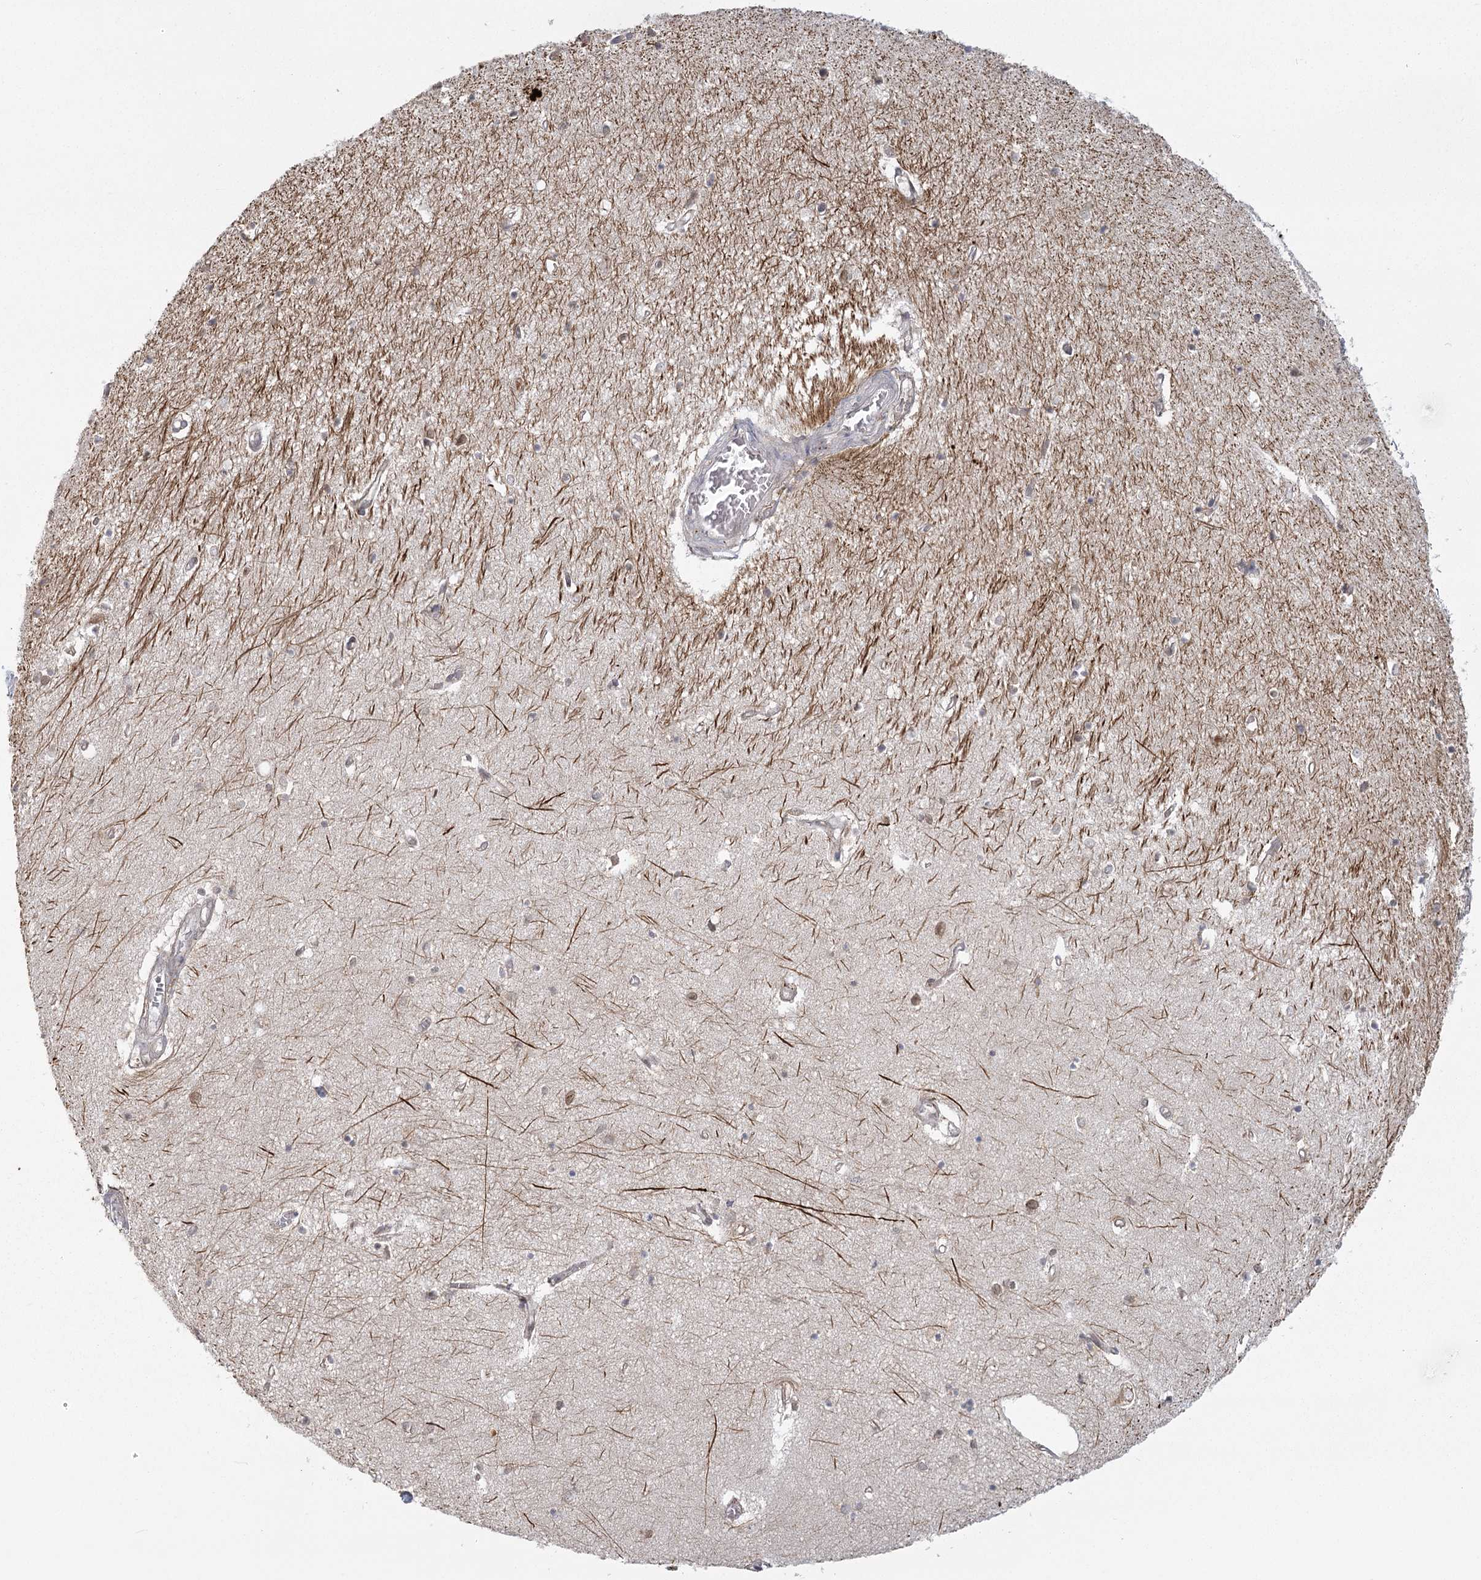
{"staining": {"intensity": "weak", "quantity": "<25%", "location": "cytoplasmic/membranous,nuclear"}, "tissue": "hippocampus", "cell_type": "Glial cells", "image_type": "normal", "snomed": [{"axis": "morphology", "description": "Normal tissue, NOS"}, {"axis": "topography", "description": "Hippocampus"}], "caption": "IHC micrograph of benign hippocampus stained for a protein (brown), which shows no expression in glial cells.", "gene": "LACTB", "patient": {"sex": "female", "age": 64}}